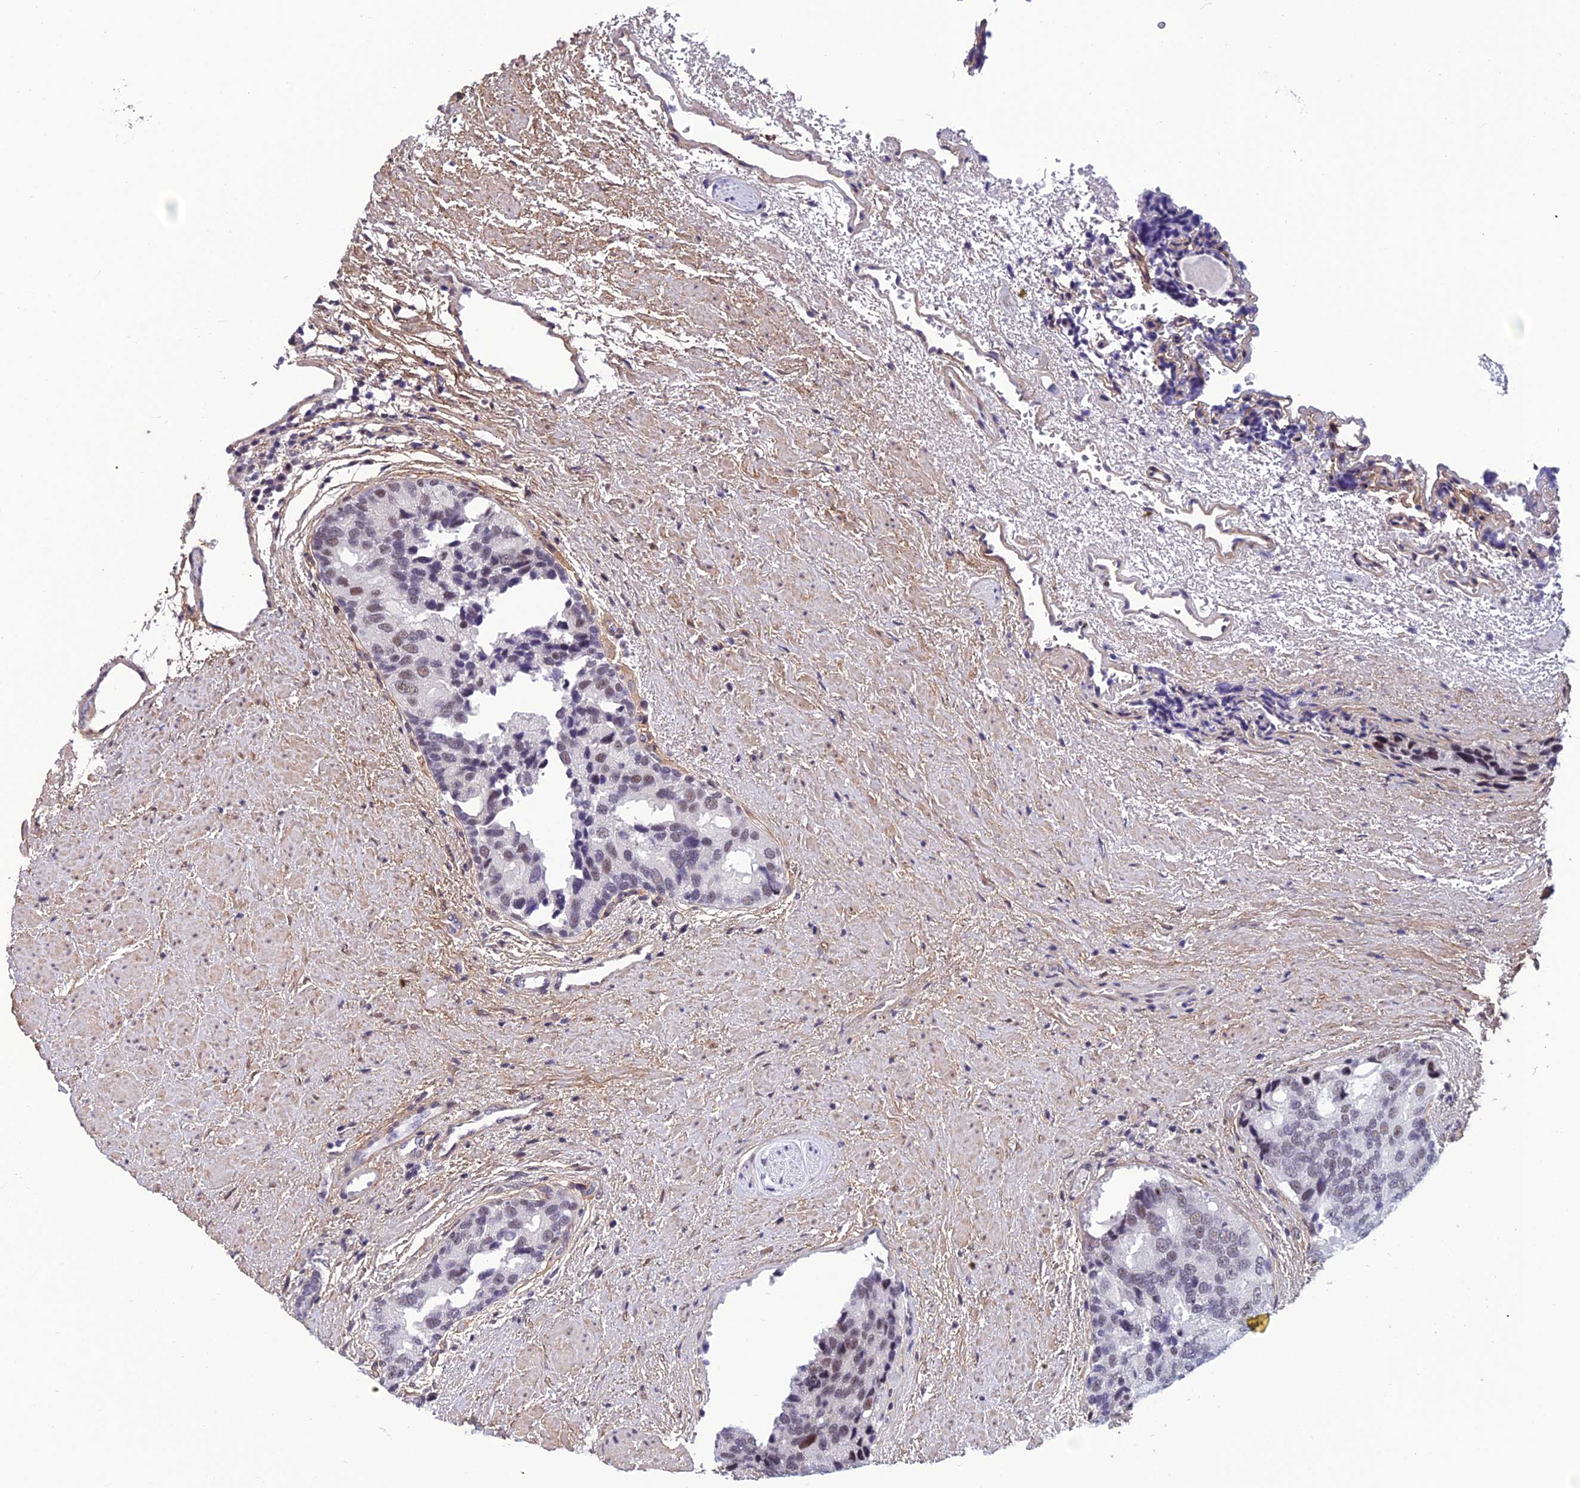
{"staining": {"intensity": "weak", "quantity": "25%-75%", "location": "nuclear"}, "tissue": "prostate cancer", "cell_type": "Tumor cells", "image_type": "cancer", "snomed": [{"axis": "morphology", "description": "Adenocarcinoma, High grade"}, {"axis": "topography", "description": "Prostate"}], "caption": "A photomicrograph showing weak nuclear expression in approximately 25%-75% of tumor cells in prostate cancer (high-grade adenocarcinoma), as visualized by brown immunohistochemical staining.", "gene": "RSRC1", "patient": {"sex": "male", "age": 70}}